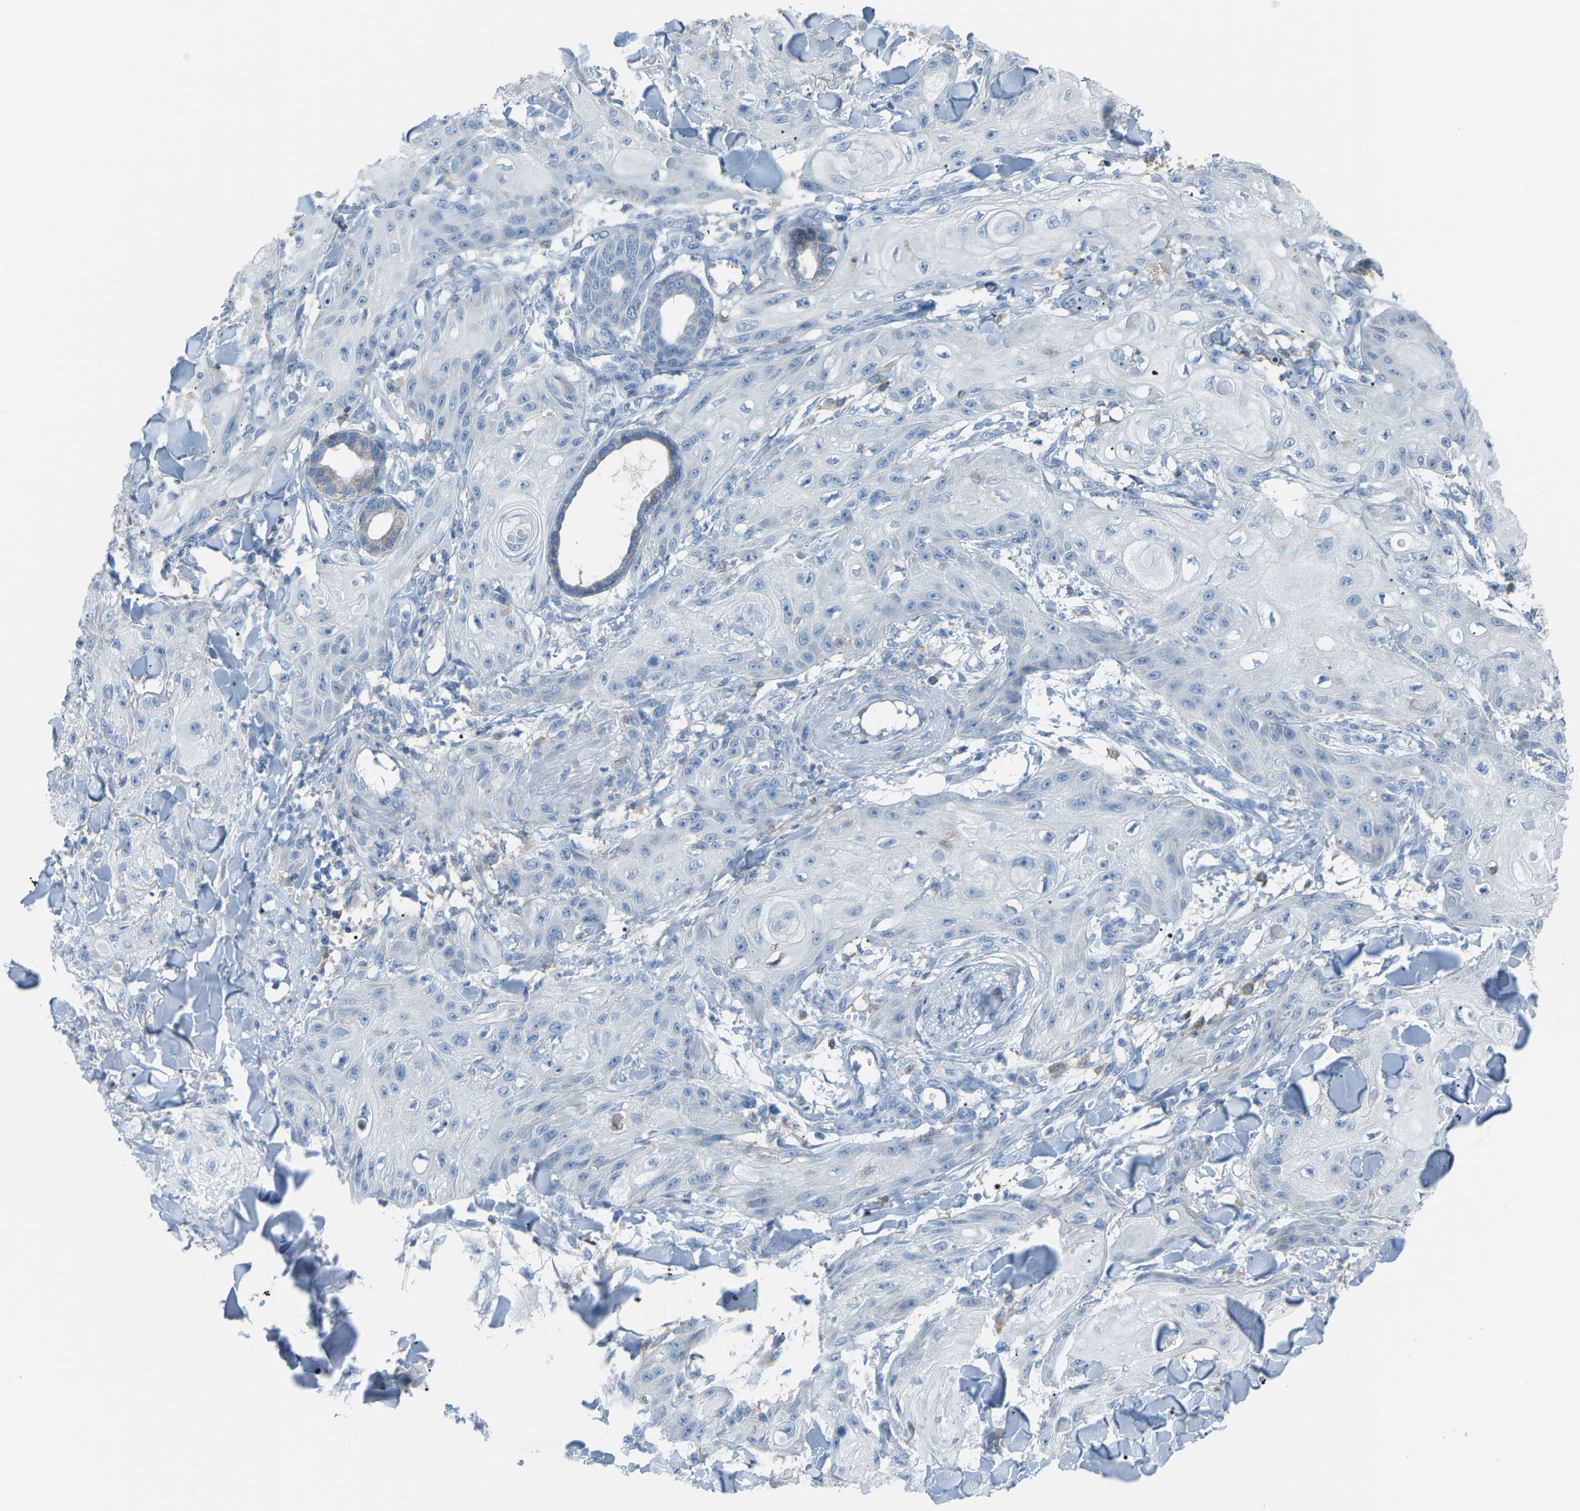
{"staining": {"intensity": "negative", "quantity": "none", "location": "none"}, "tissue": "skin cancer", "cell_type": "Tumor cells", "image_type": "cancer", "snomed": [{"axis": "morphology", "description": "Squamous cell carcinoma, NOS"}, {"axis": "topography", "description": "Skin"}], "caption": "High power microscopy micrograph of an immunohistochemistry (IHC) histopathology image of skin cancer, revealing no significant staining in tumor cells.", "gene": "CROT", "patient": {"sex": "male", "age": 74}}